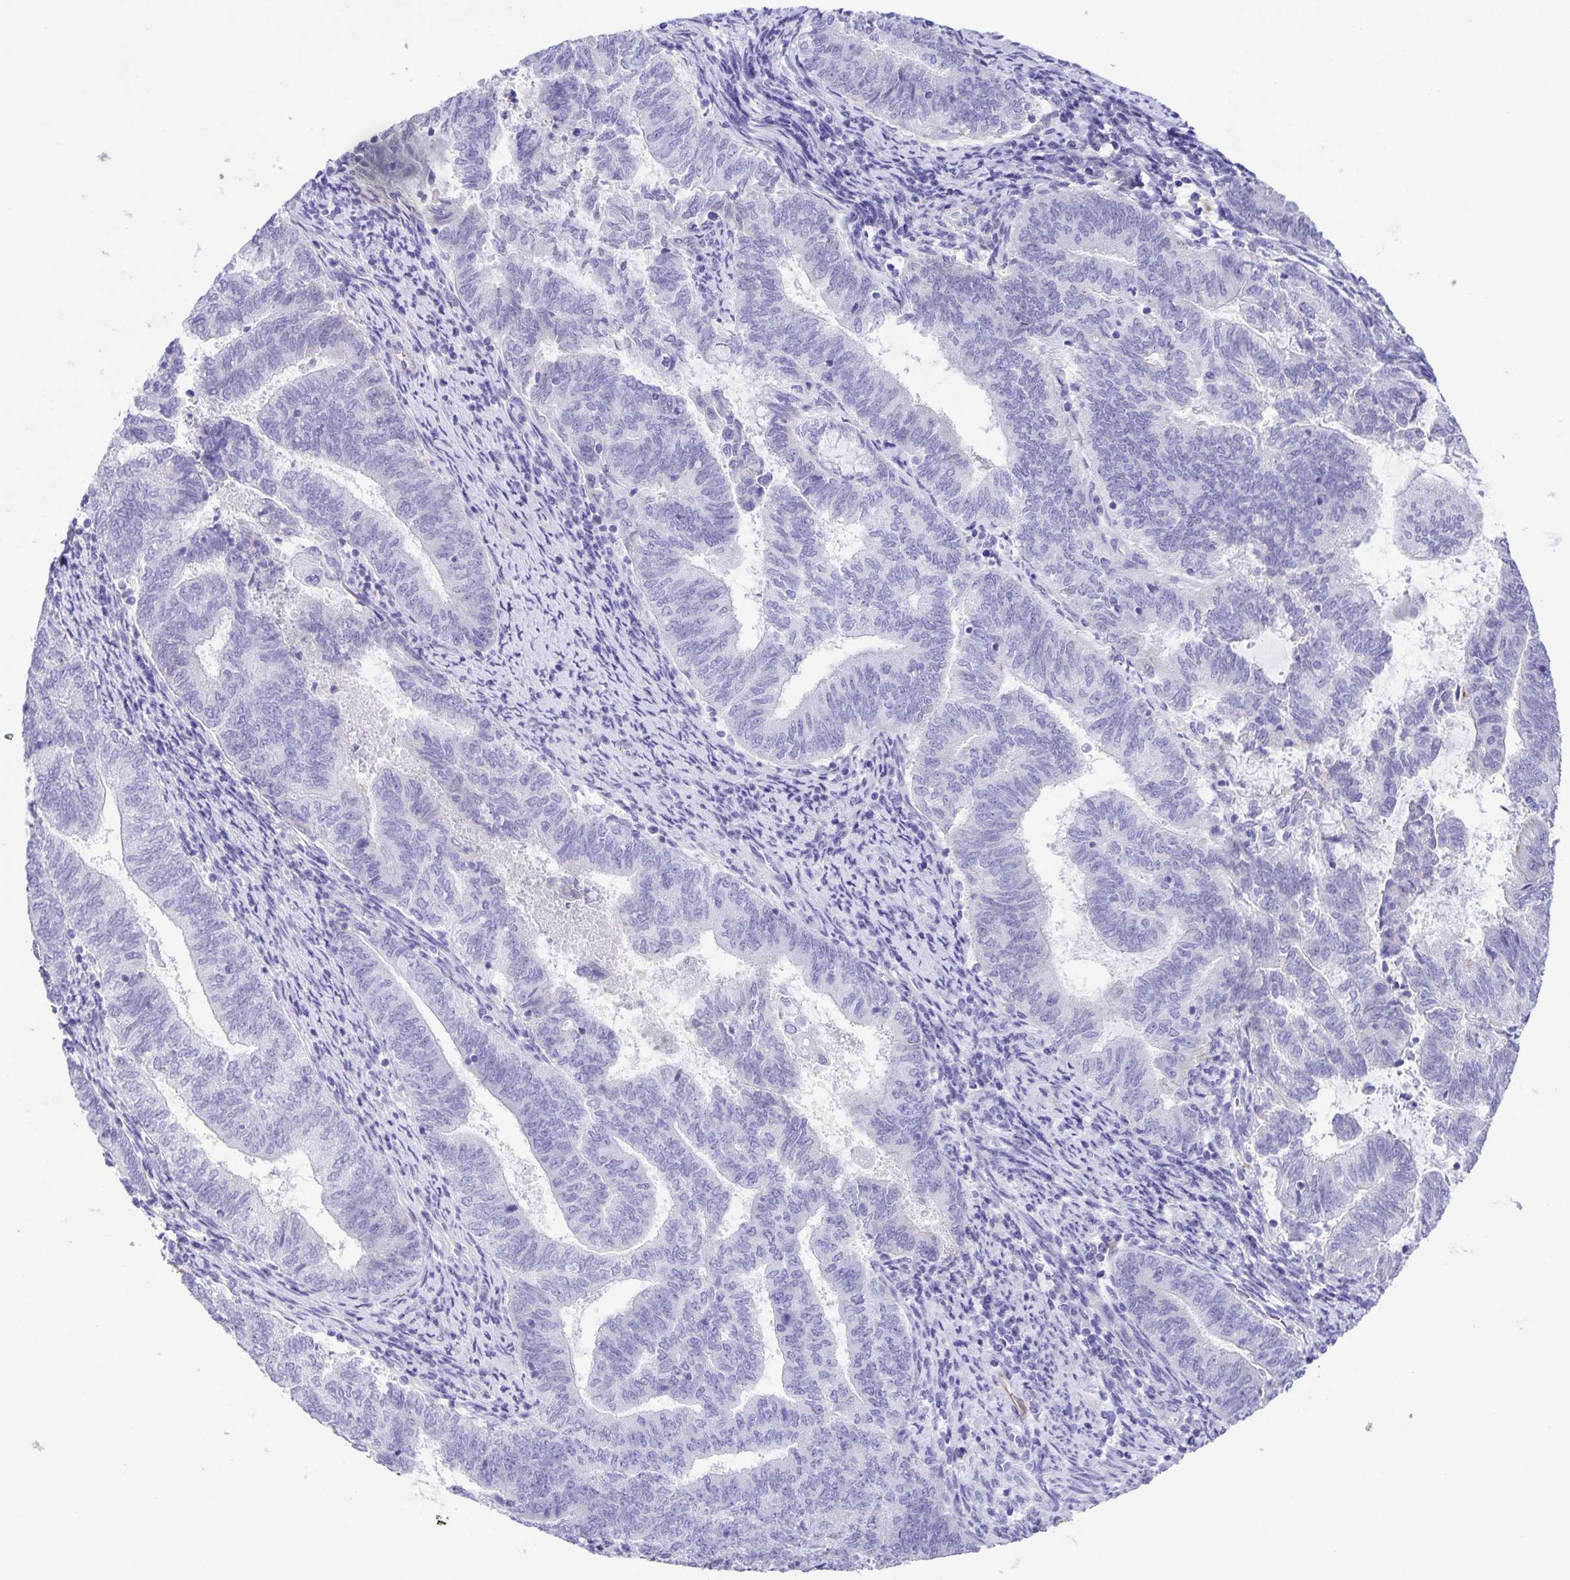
{"staining": {"intensity": "negative", "quantity": "none", "location": "none"}, "tissue": "endometrial cancer", "cell_type": "Tumor cells", "image_type": "cancer", "snomed": [{"axis": "morphology", "description": "Adenocarcinoma, NOS"}, {"axis": "topography", "description": "Endometrium"}], "caption": "Endometrial cancer (adenocarcinoma) was stained to show a protein in brown. There is no significant expression in tumor cells.", "gene": "UBQLN3", "patient": {"sex": "female", "age": 65}}